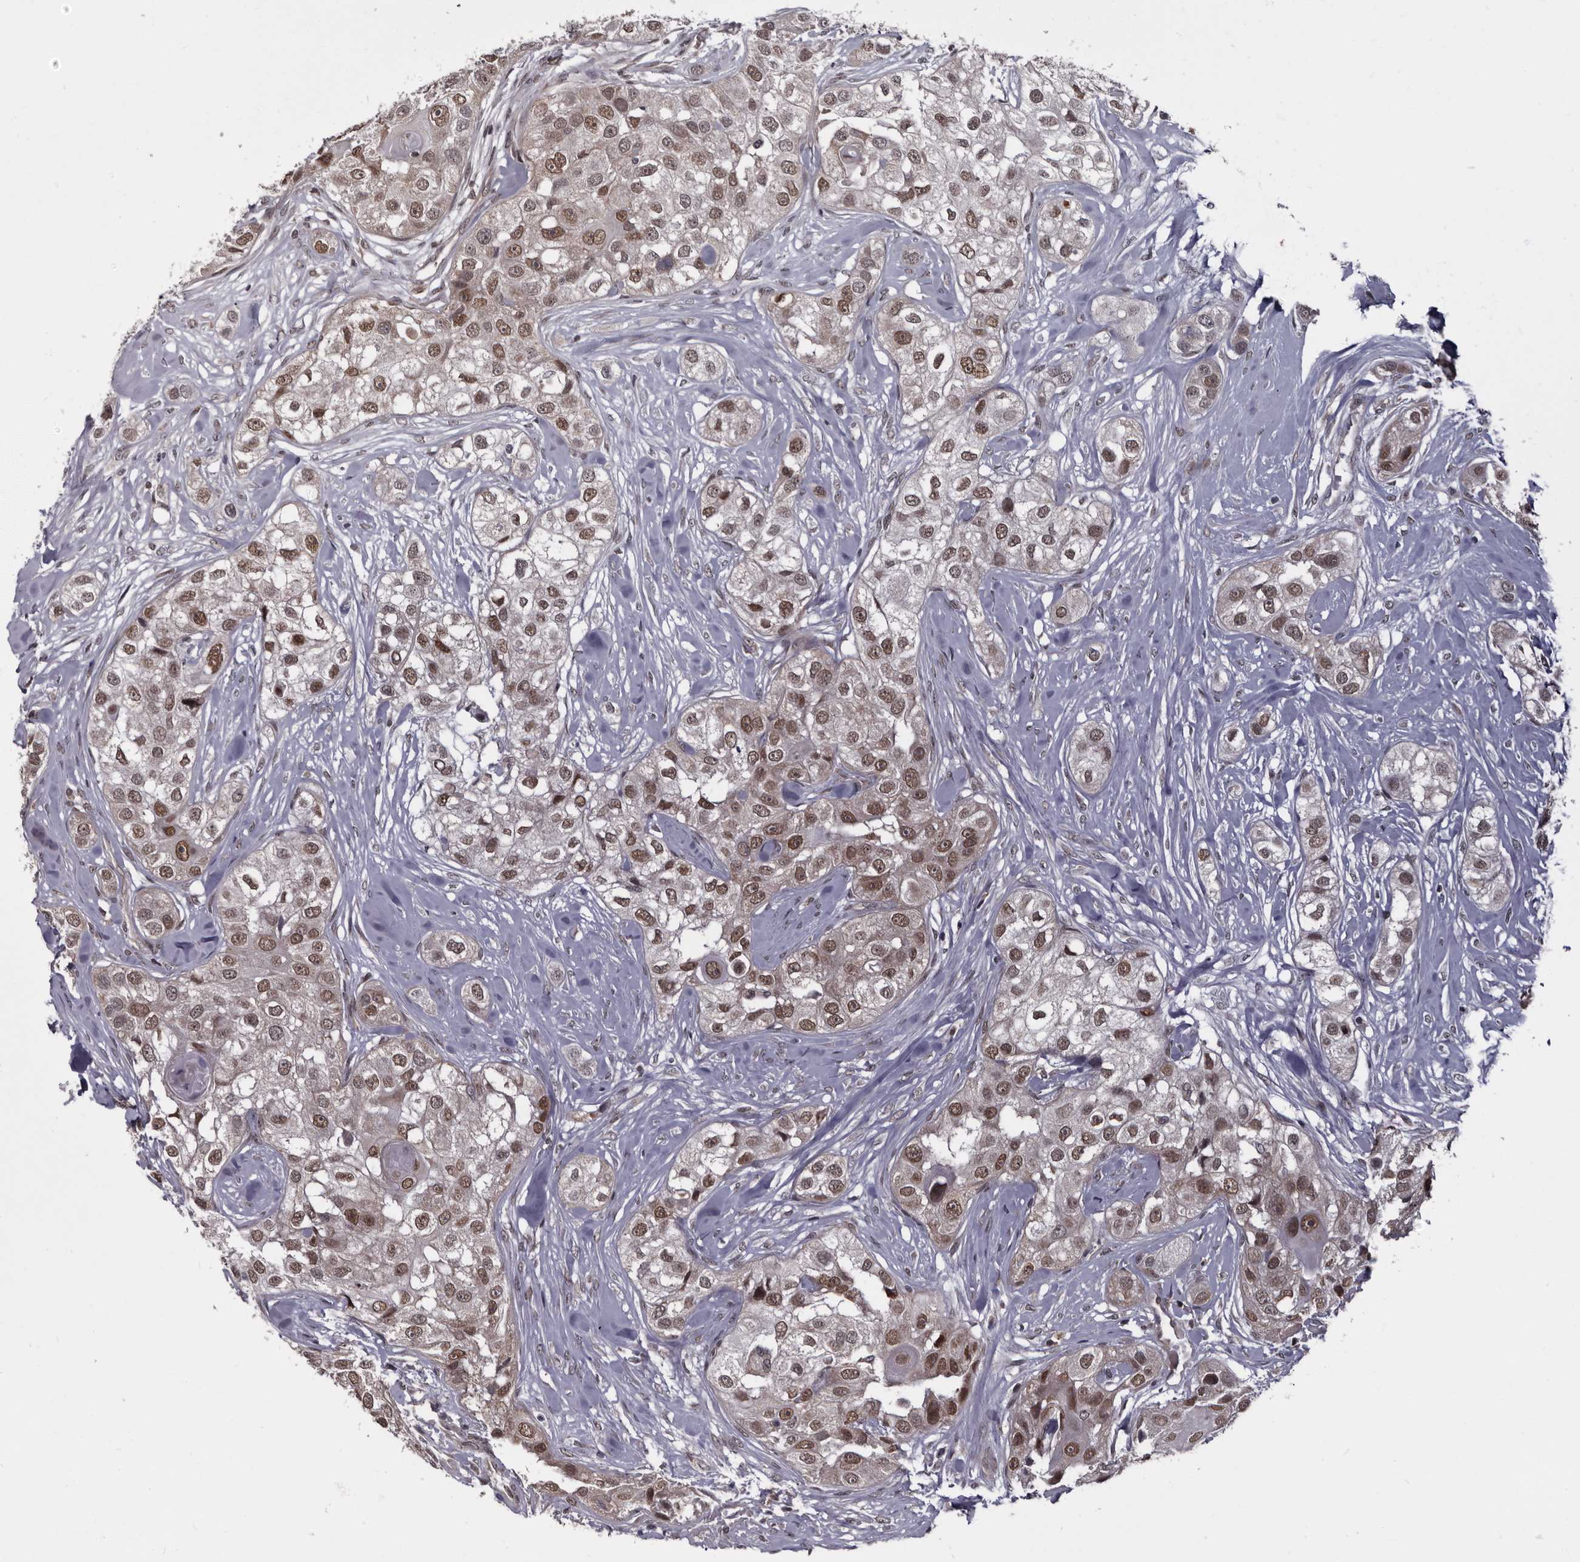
{"staining": {"intensity": "moderate", "quantity": ">75%", "location": "nuclear"}, "tissue": "head and neck cancer", "cell_type": "Tumor cells", "image_type": "cancer", "snomed": [{"axis": "morphology", "description": "Normal tissue, NOS"}, {"axis": "morphology", "description": "Squamous cell carcinoma, NOS"}, {"axis": "topography", "description": "Skeletal muscle"}, {"axis": "topography", "description": "Head-Neck"}], "caption": "Protein staining exhibits moderate nuclear expression in approximately >75% of tumor cells in head and neck cancer (squamous cell carcinoma).", "gene": "MOGAT2", "patient": {"sex": "male", "age": 51}}